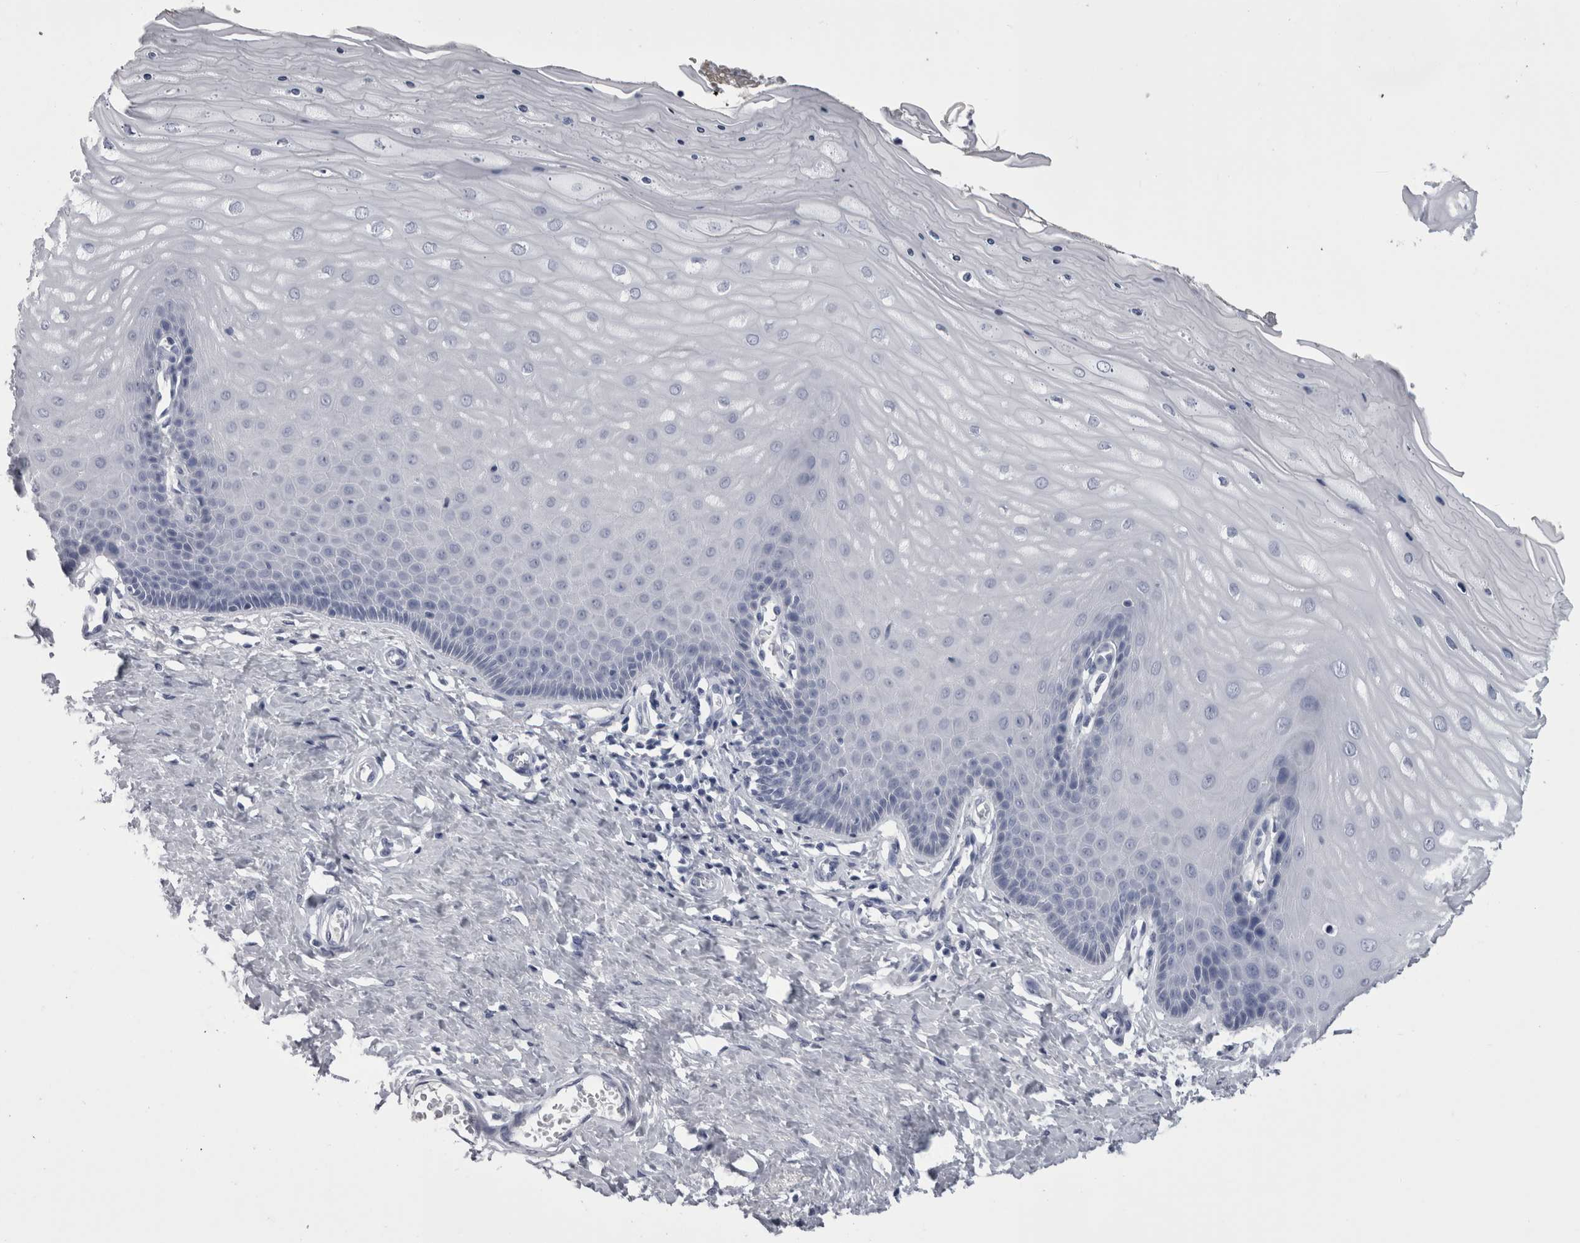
{"staining": {"intensity": "negative", "quantity": "none", "location": "none"}, "tissue": "cervix", "cell_type": "Glandular cells", "image_type": "normal", "snomed": [{"axis": "morphology", "description": "Normal tissue, NOS"}, {"axis": "topography", "description": "Cervix"}], "caption": "Micrograph shows no protein expression in glandular cells of unremarkable cervix. Brightfield microscopy of immunohistochemistry (IHC) stained with DAB (3,3'-diaminobenzidine) (brown) and hematoxylin (blue), captured at high magnification.", "gene": "AFMID", "patient": {"sex": "female", "age": 55}}